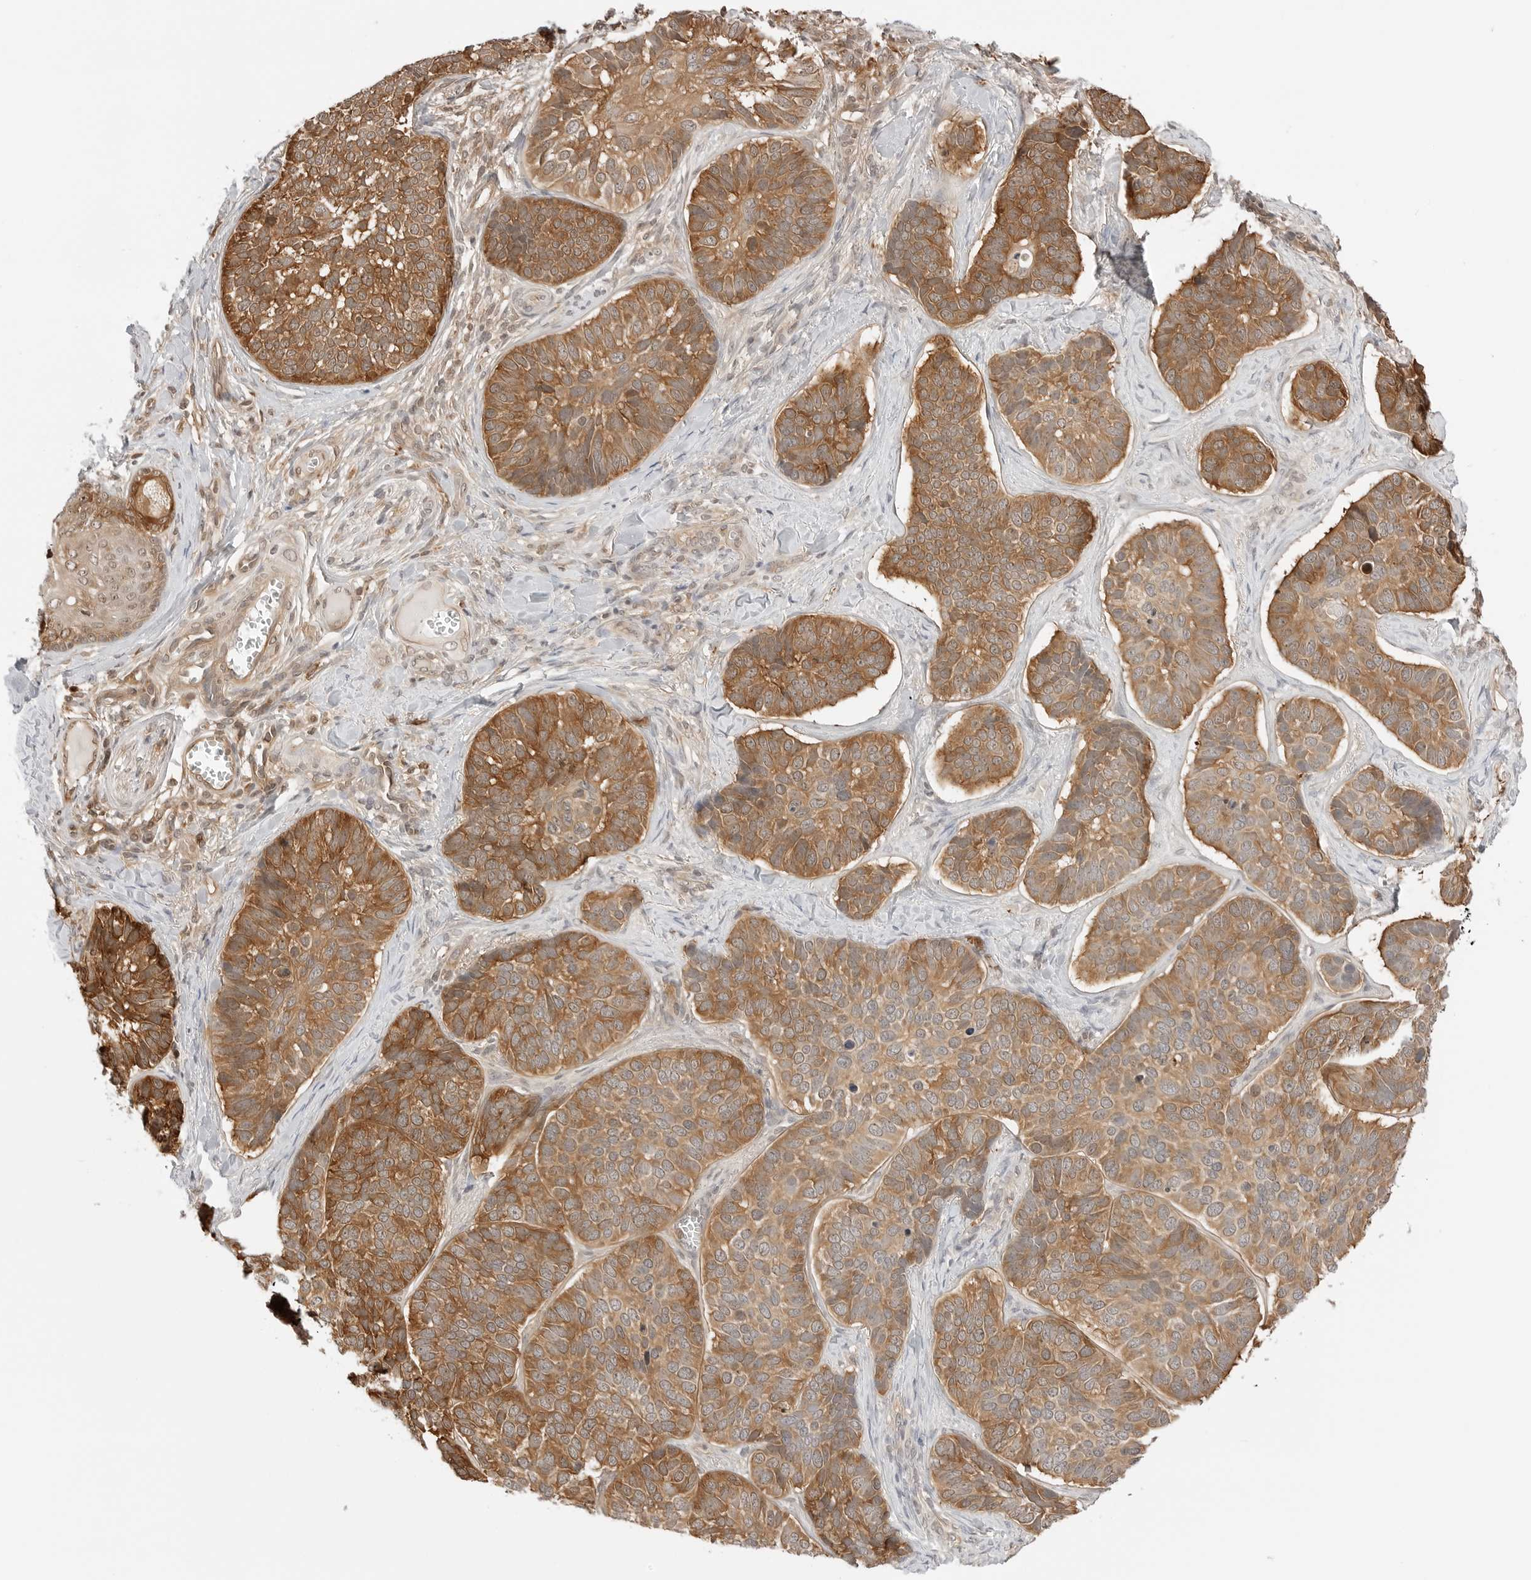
{"staining": {"intensity": "strong", "quantity": ">75%", "location": "cytoplasmic/membranous"}, "tissue": "skin cancer", "cell_type": "Tumor cells", "image_type": "cancer", "snomed": [{"axis": "morphology", "description": "Basal cell carcinoma"}, {"axis": "topography", "description": "Skin"}], "caption": "High-power microscopy captured an immunohistochemistry photomicrograph of skin cancer (basal cell carcinoma), revealing strong cytoplasmic/membranous expression in approximately >75% of tumor cells.", "gene": "NUDC", "patient": {"sex": "male", "age": 62}}